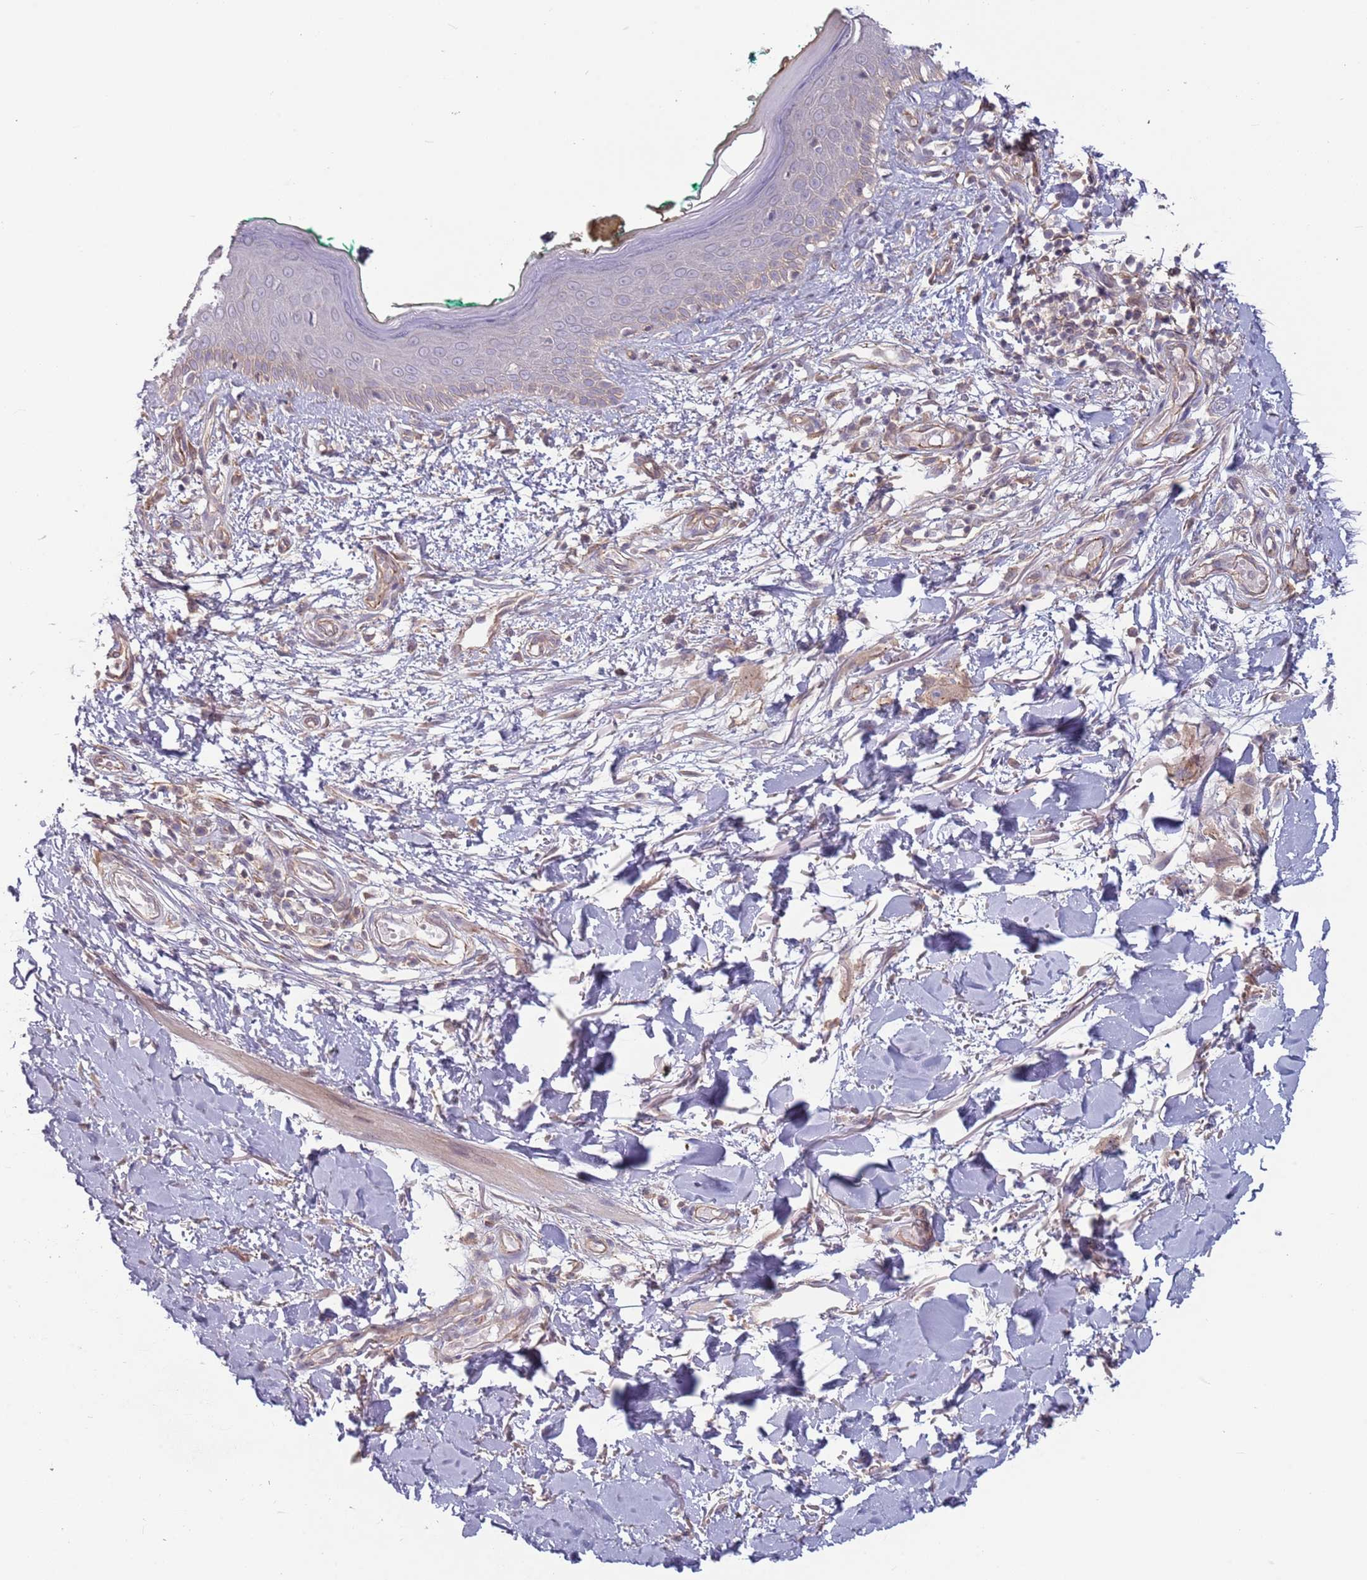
{"staining": {"intensity": "moderate", "quantity": ">75%", "location": "cytoplasmic/membranous"}, "tissue": "skin", "cell_type": "Fibroblasts", "image_type": "normal", "snomed": [{"axis": "morphology", "description": "Normal tissue, NOS"}, {"axis": "morphology", "description": "Malignant melanoma, NOS"}, {"axis": "topography", "description": "Skin"}], "caption": "Immunohistochemical staining of normal skin exhibits moderate cytoplasmic/membranous protein staining in approximately >75% of fibroblasts.", "gene": "SAV1", "patient": {"sex": "male", "age": 62}}